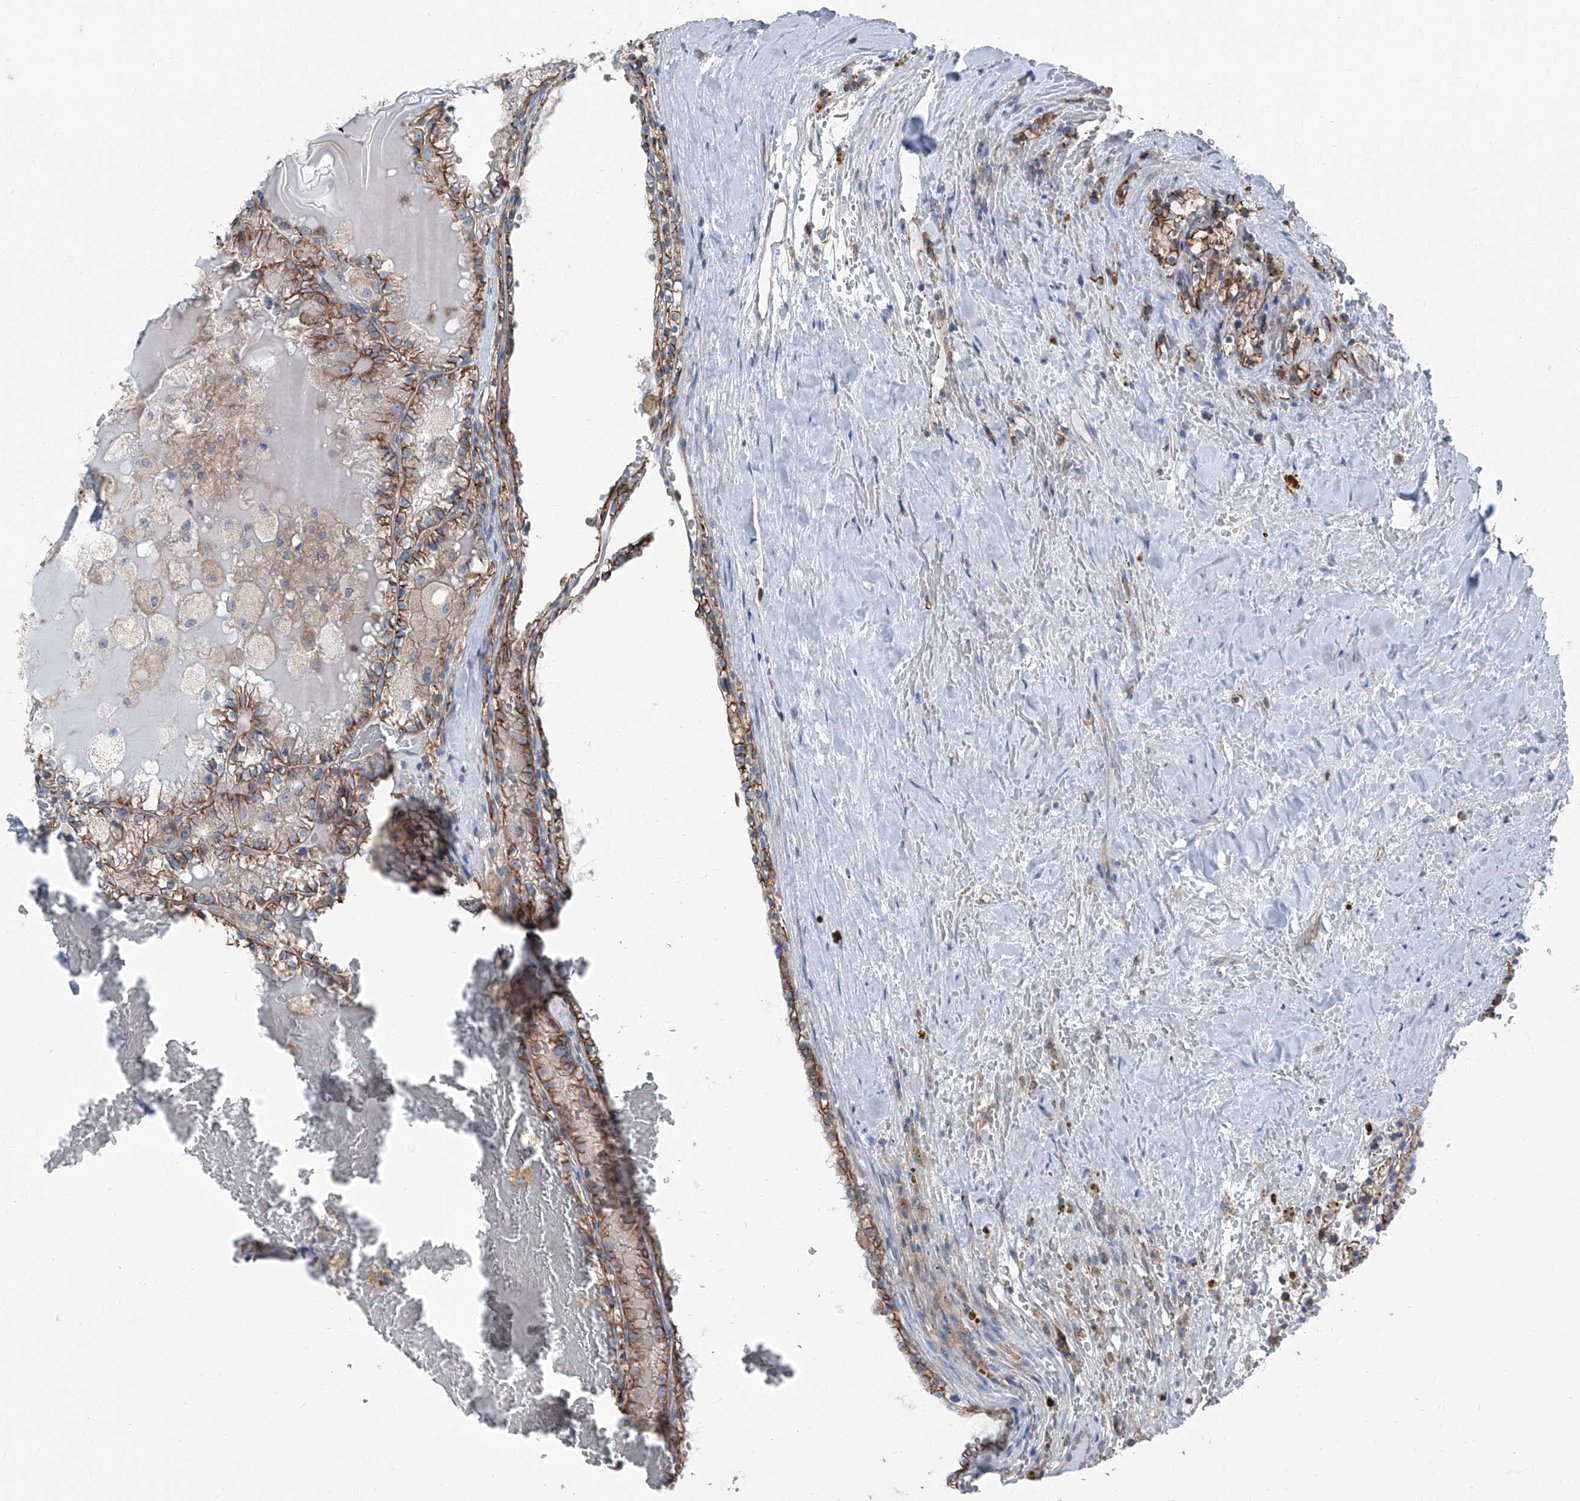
{"staining": {"intensity": "moderate", "quantity": ">75%", "location": "cytoplasmic/membranous"}, "tissue": "renal cancer", "cell_type": "Tumor cells", "image_type": "cancer", "snomed": [{"axis": "morphology", "description": "Adenocarcinoma, NOS"}, {"axis": "topography", "description": "Kidney"}], "caption": "Immunohistochemical staining of human adenocarcinoma (renal) shows moderate cytoplasmic/membranous protein positivity in approximately >75% of tumor cells.", "gene": "GPR142", "patient": {"sex": "female", "age": 56}}